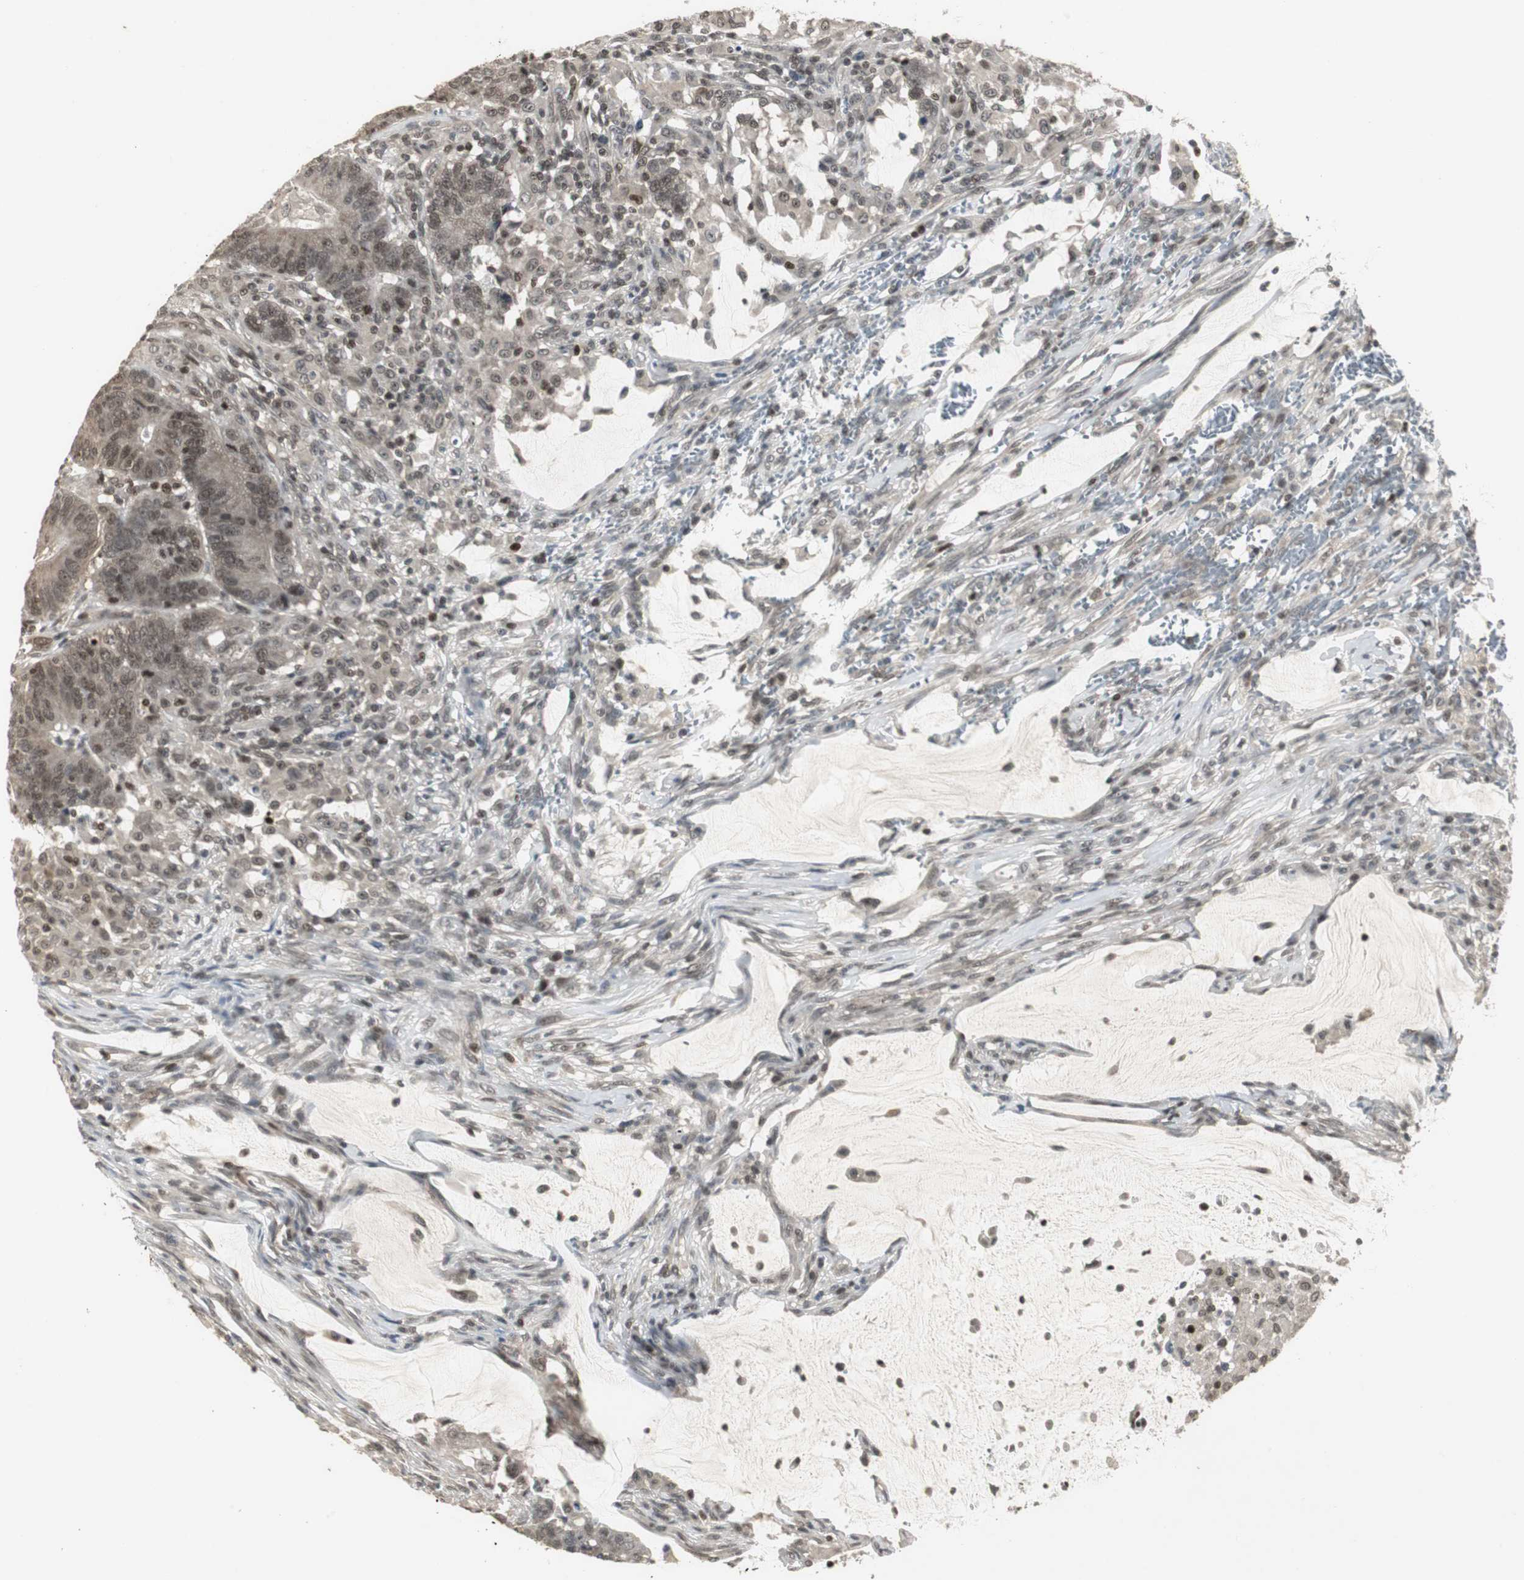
{"staining": {"intensity": "weak", "quantity": ">75%", "location": "cytoplasmic/membranous,nuclear"}, "tissue": "colorectal cancer", "cell_type": "Tumor cells", "image_type": "cancer", "snomed": [{"axis": "morphology", "description": "Adenocarcinoma, NOS"}, {"axis": "topography", "description": "Colon"}], "caption": "Colorectal cancer tissue reveals weak cytoplasmic/membranous and nuclear positivity in about >75% of tumor cells, visualized by immunohistochemistry.", "gene": "MPG", "patient": {"sex": "male", "age": 45}}